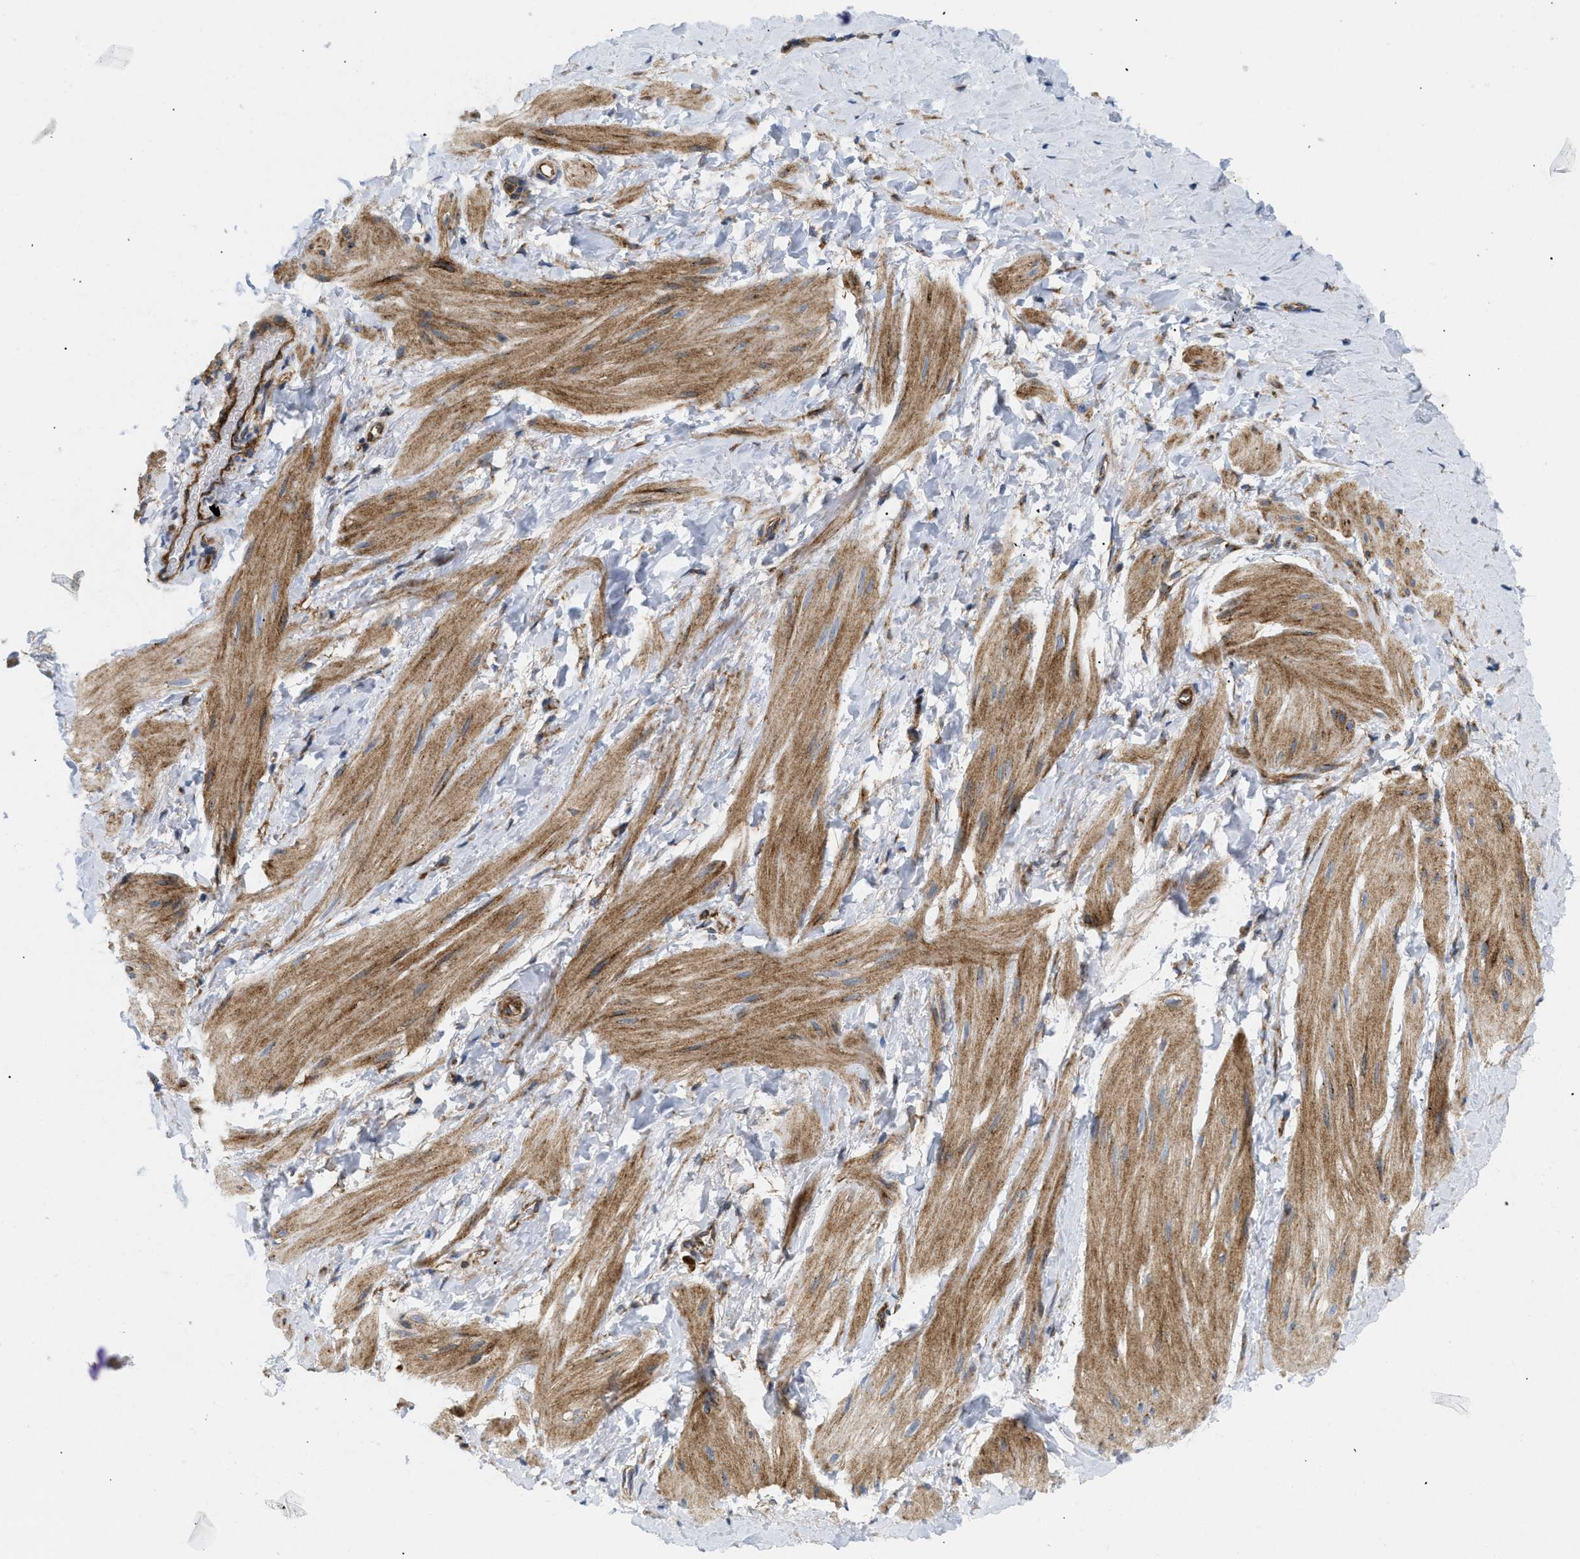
{"staining": {"intensity": "moderate", "quantity": ">75%", "location": "cytoplasmic/membranous"}, "tissue": "smooth muscle", "cell_type": "Smooth muscle cells", "image_type": "normal", "snomed": [{"axis": "morphology", "description": "Normal tissue, NOS"}, {"axis": "topography", "description": "Smooth muscle"}], "caption": "Immunohistochemical staining of normal smooth muscle exhibits medium levels of moderate cytoplasmic/membranous staining in about >75% of smooth muscle cells.", "gene": "DCTN4", "patient": {"sex": "male", "age": 16}}